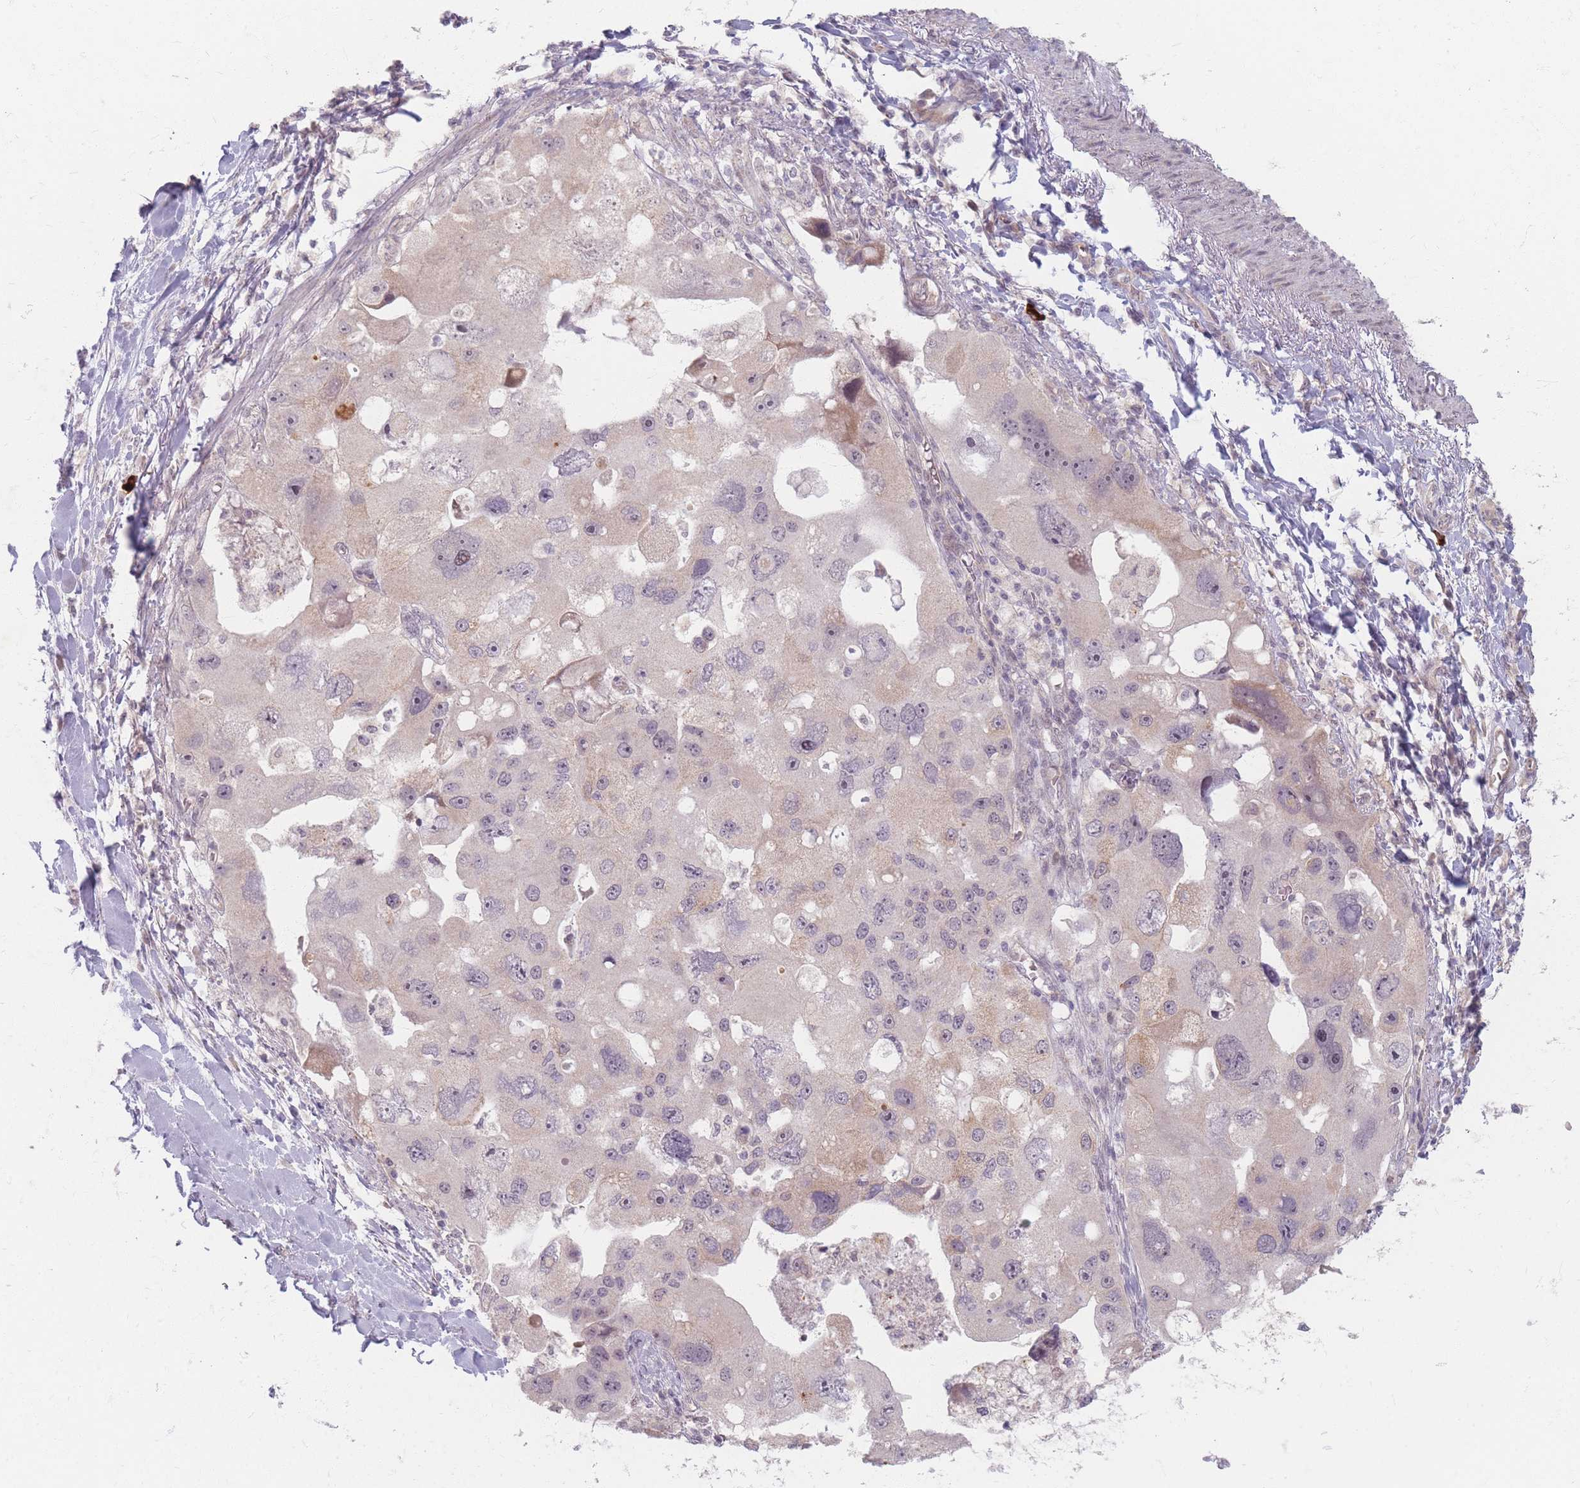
{"staining": {"intensity": "weak", "quantity": "<25%", "location": "cytoplasmic/membranous,nuclear"}, "tissue": "lung cancer", "cell_type": "Tumor cells", "image_type": "cancer", "snomed": [{"axis": "morphology", "description": "Adenocarcinoma, NOS"}, {"axis": "topography", "description": "Lung"}], "caption": "This is an IHC photomicrograph of human lung adenocarcinoma. There is no staining in tumor cells.", "gene": "GABRA6", "patient": {"sex": "female", "age": 54}}